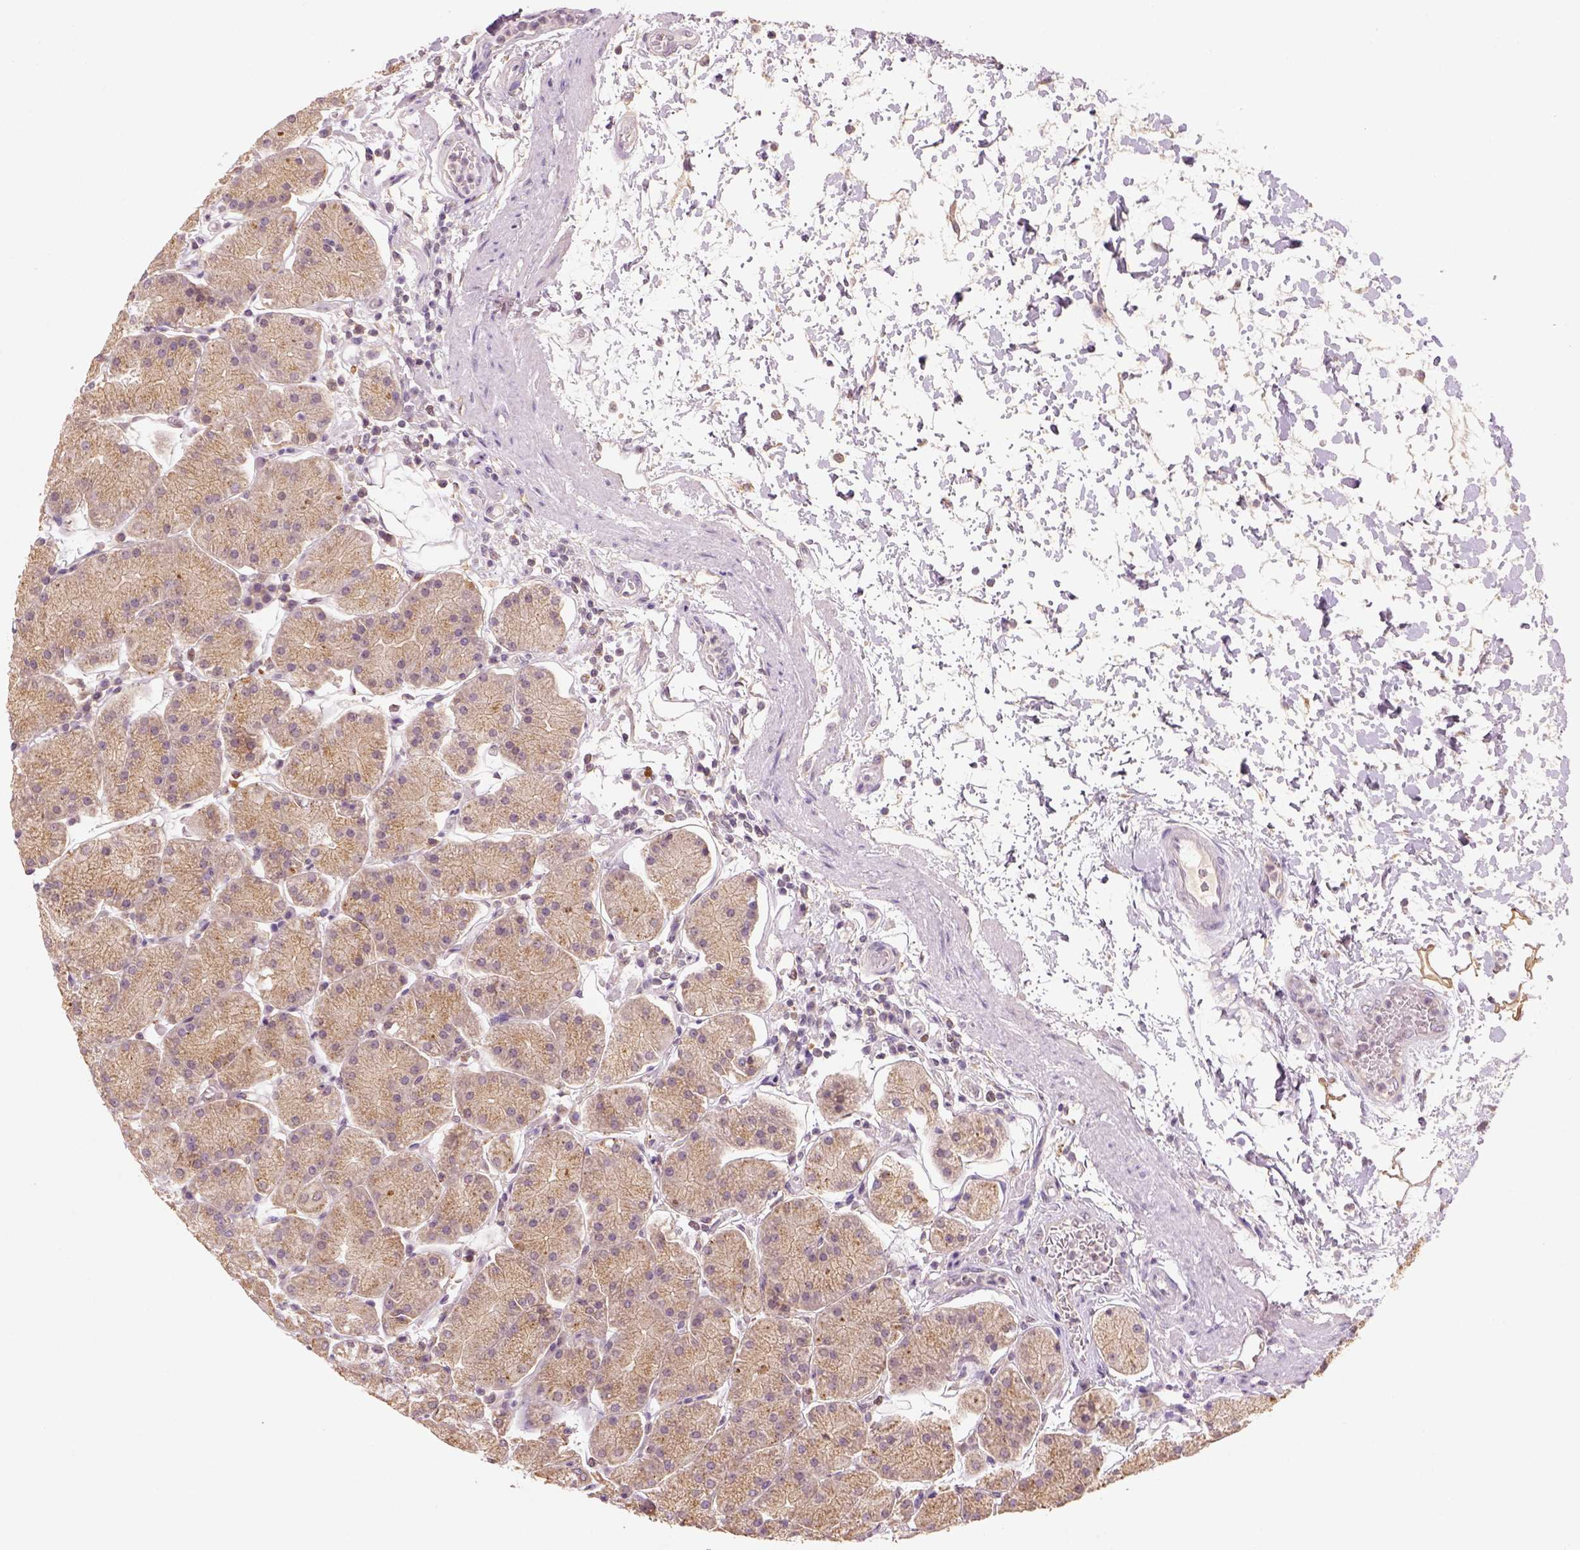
{"staining": {"intensity": "moderate", "quantity": ">75%", "location": "cytoplasmic/membranous"}, "tissue": "stomach", "cell_type": "Glandular cells", "image_type": "normal", "snomed": [{"axis": "morphology", "description": "Normal tissue, NOS"}, {"axis": "topography", "description": "Stomach"}], "caption": "Unremarkable stomach shows moderate cytoplasmic/membranous staining in approximately >75% of glandular cells Immunohistochemistry stains the protein in brown and the nuclei are stained blue..", "gene": "AP2B1", "patient": {"sex": "male", "age": 54}}